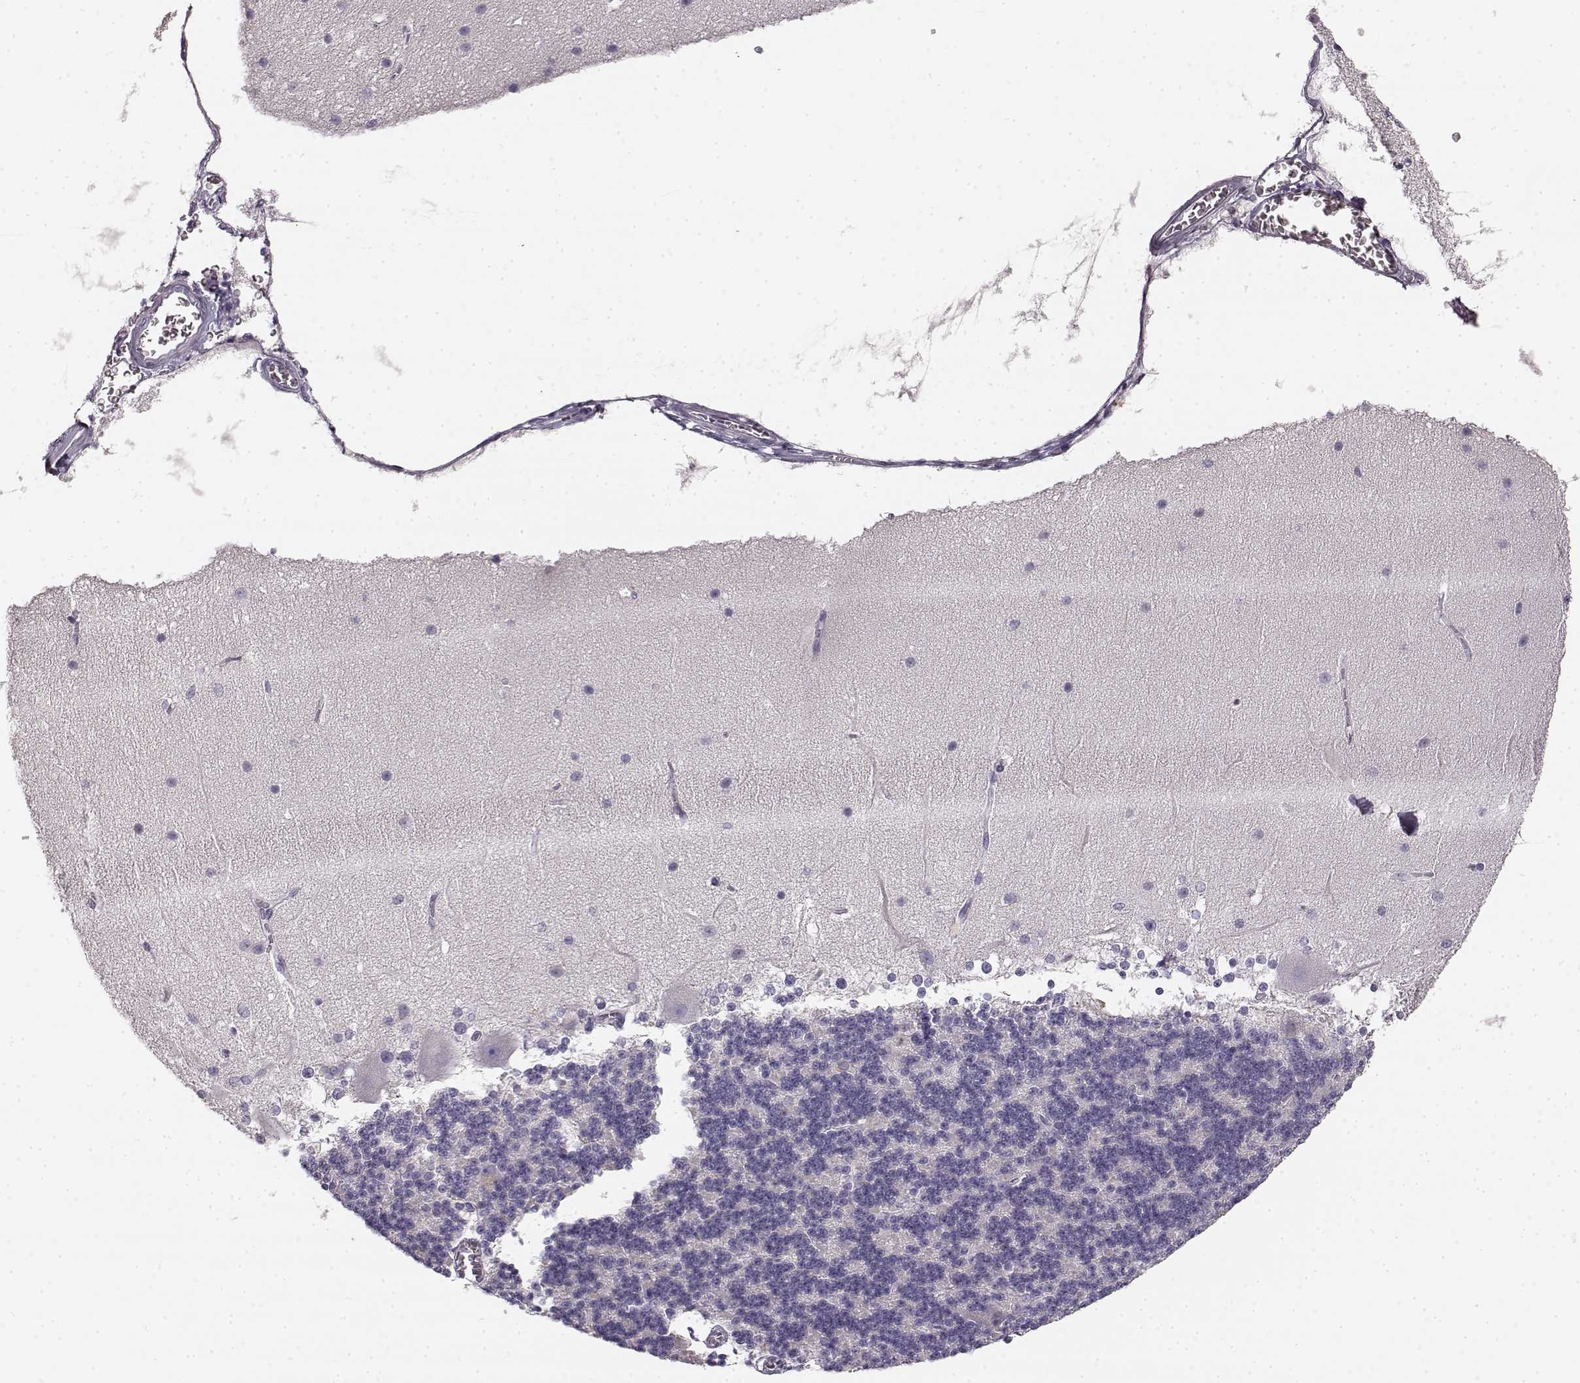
{"staining": {"intensity": "negative", "quantity": "none", "location": "none"}, "tissue": "cerebellum", "cell_type": "Cells in granular layer", "image_type": "normal", "snomed": [{"axis": "morphology", "description": "Normal tissue, NOS"}, {"axis": "topography", "description": "Cerebellum"}], "caption": "DAB (3,3'-diaminobenzidine) immunohistochemical staining of benign human cerebellum demonstrates no significant positivity in cells in granular layer. (Brightfield microscopy of DAB IHC at high magnification).", "gene": "KIAA0319", "patient": {"sex": "female", "age": 19}}